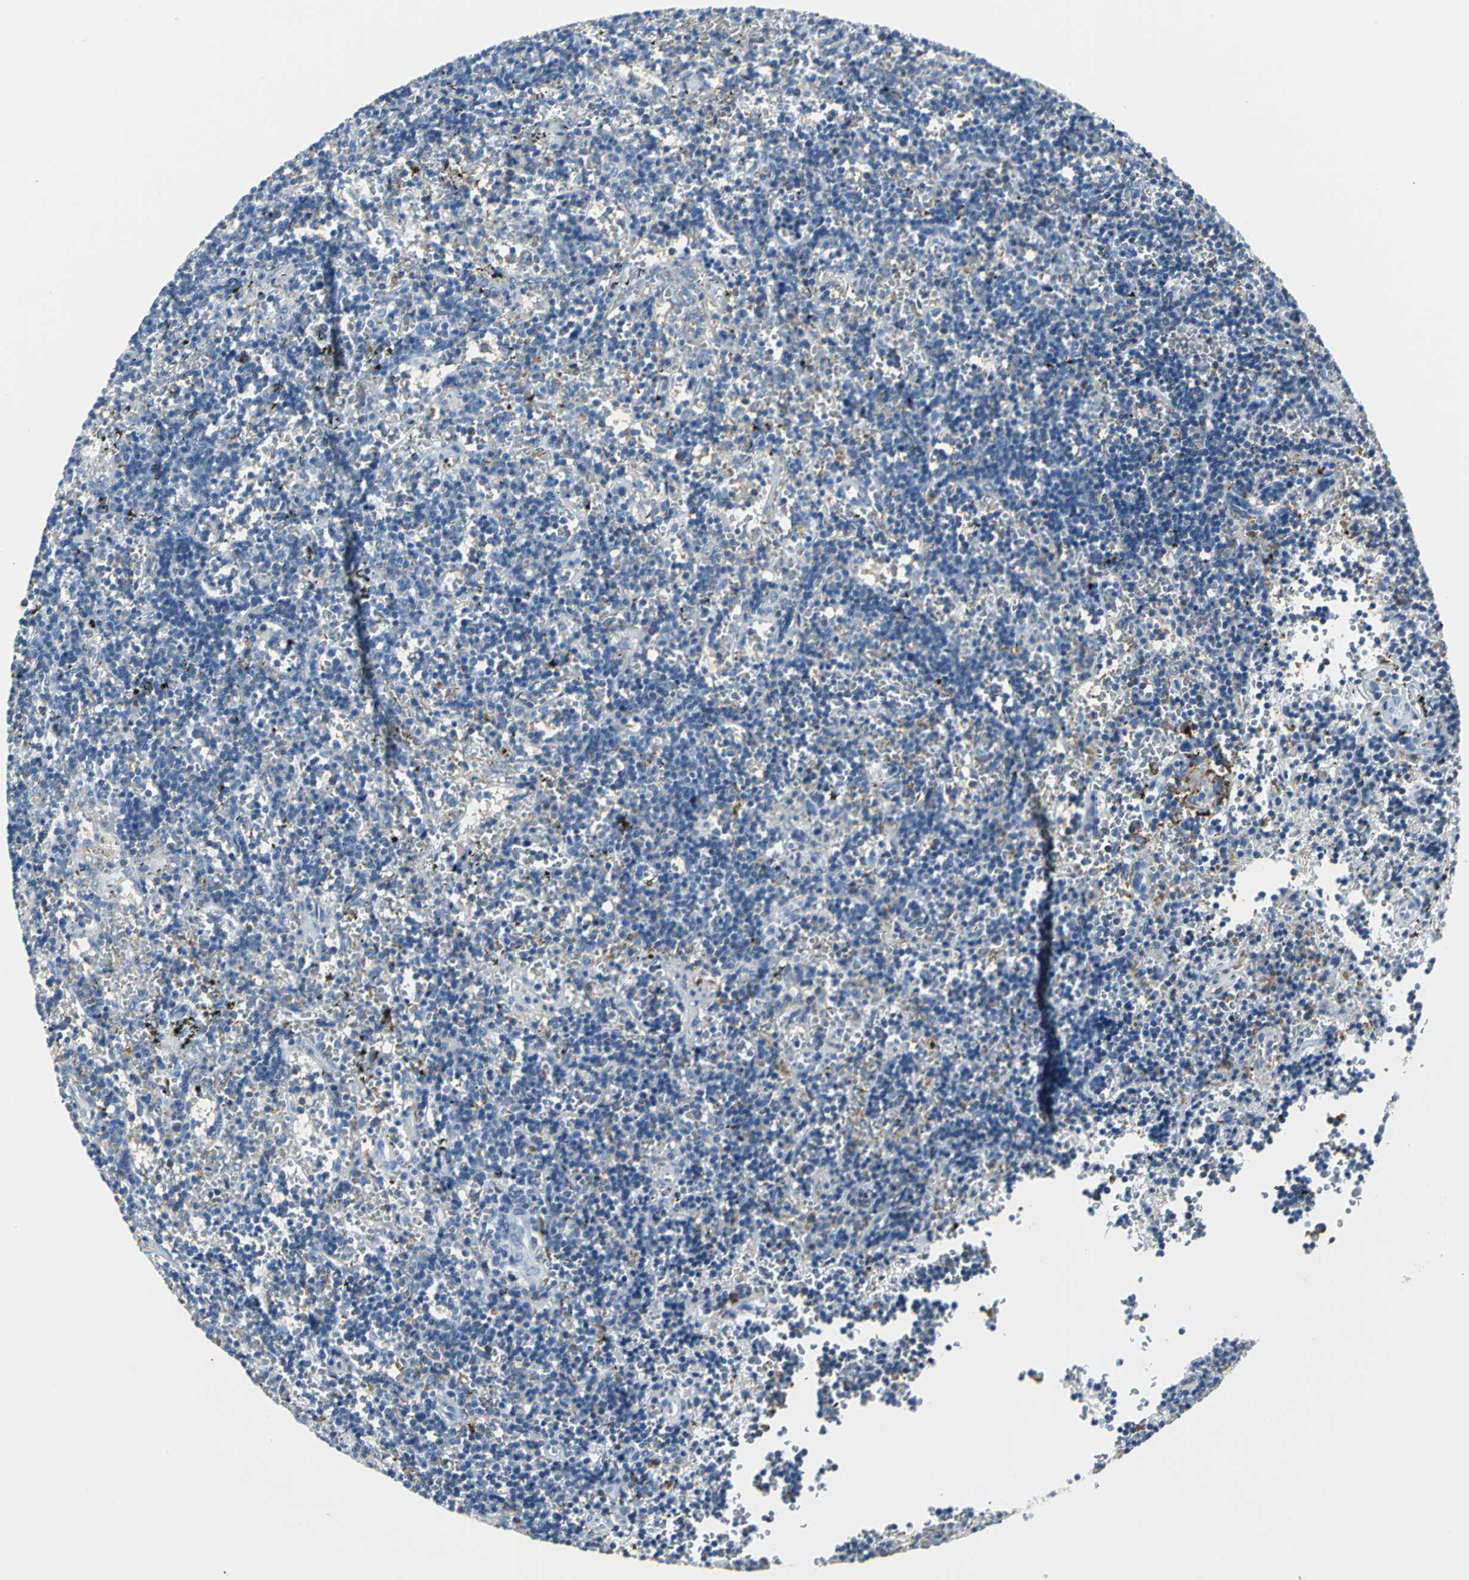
{"staining": {"intensity": "negative", "quantity": "none", "location": "none"}, "tissue": "lymphoma", "cell_type": "Tumor cells", "image_type": "cancer", "snomed": [{"axis": "morphology", "description": "Malignant lymphoma, non-Hodgkin's type, Low grade"}, {"axis": "topography", "description": "Spleen"}], "caption": "Immunohistochemistry (IHC) micrograph of human lymphoma stained for a protein (brown), which reveals no positivity in tumor cells.", "gene": "IQGAP2", "patient": {"sex": "male", "age": 60}}